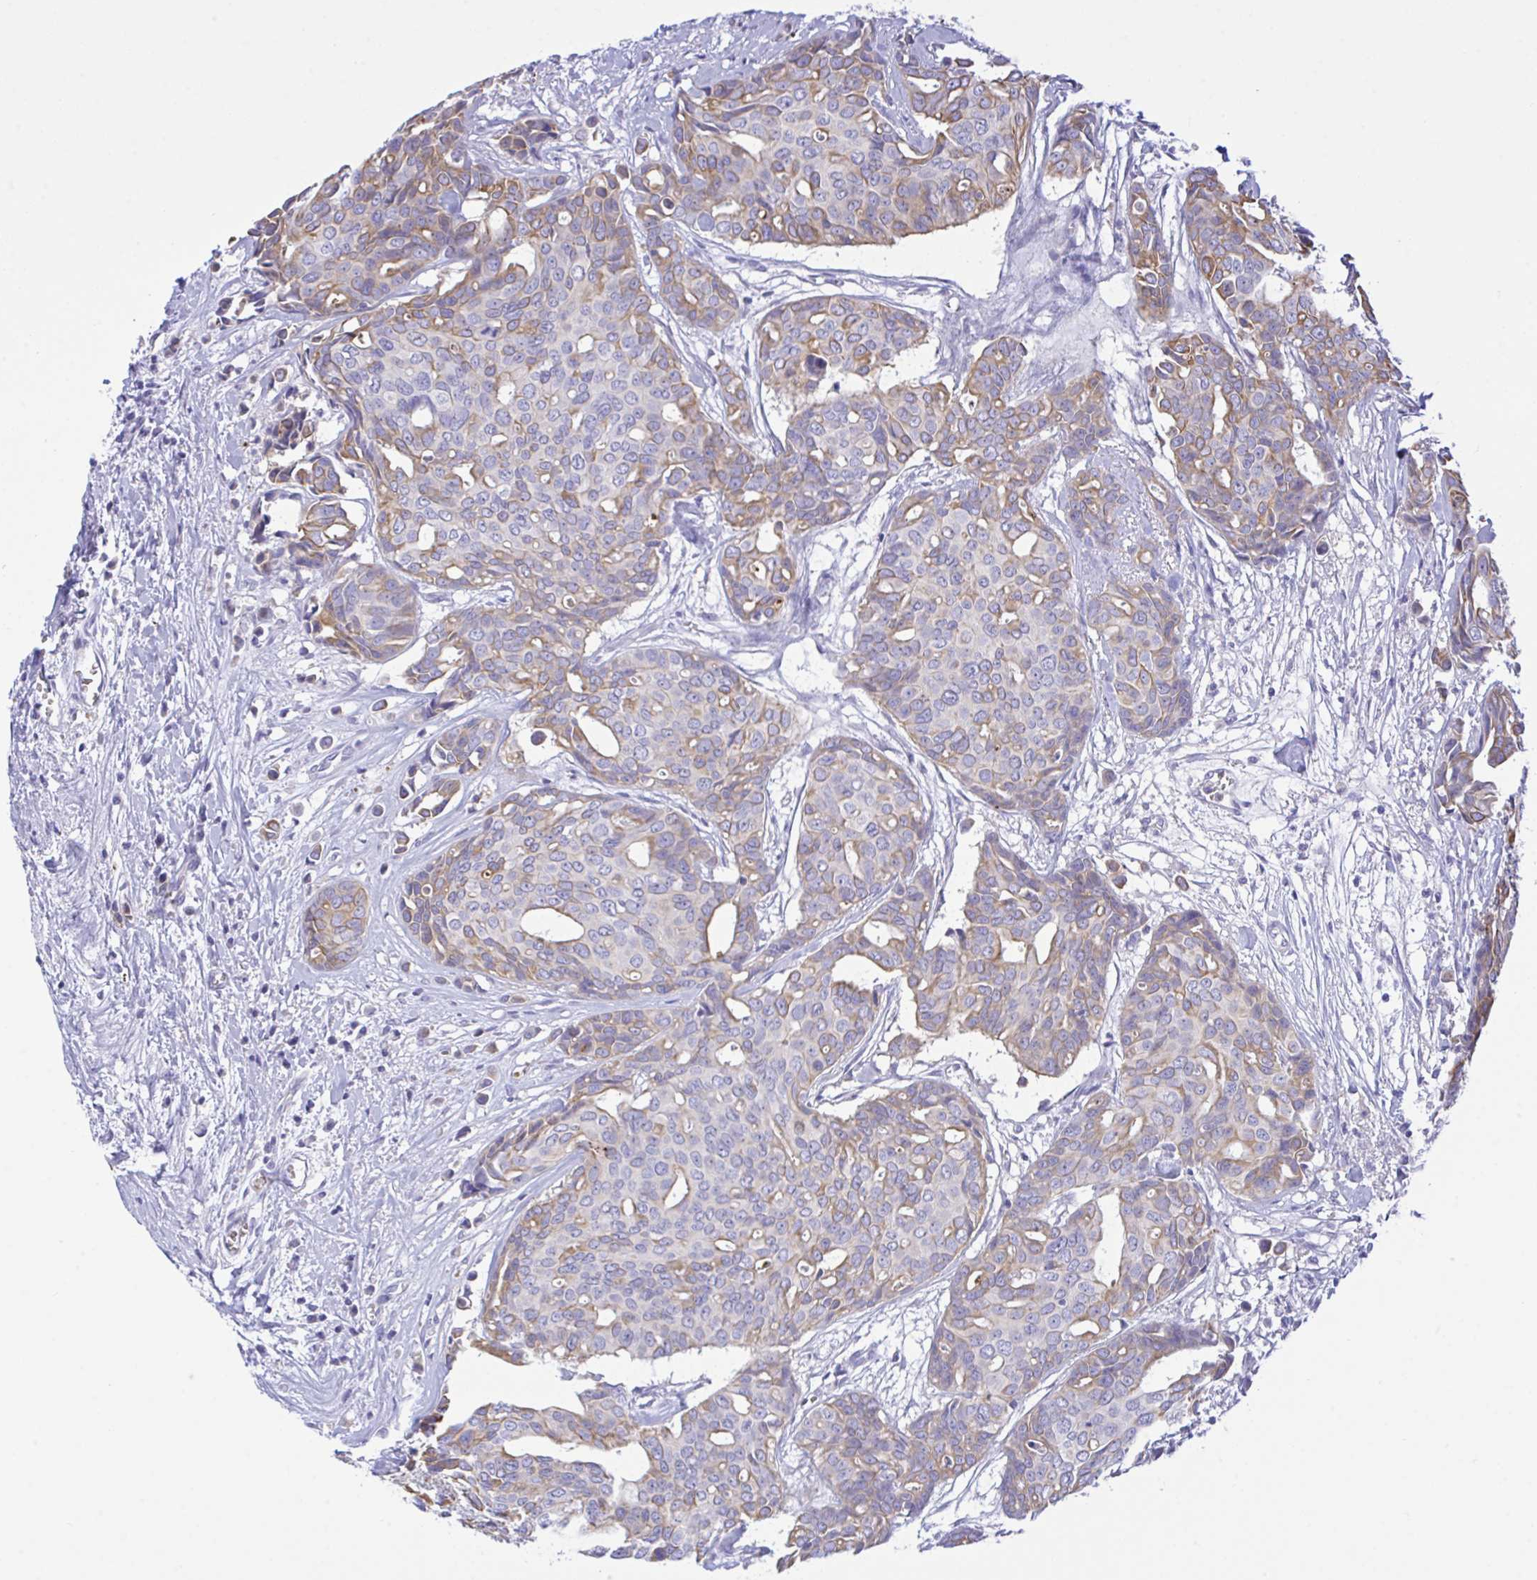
{"staining": {"intensity": "moderate", "quantity": "25%-75%", "location": "cytoplasmic/membranous"}, "tissue": "breast cancer", "cell_type": "Tumor cells", "image_type": "cancer", "snomed": [{"axis": "morphology", "description": "Duct carcinoma"}, {"axis": "topography", "description": "Breast"}], "caption": "Moderate cytoplasmic/membranous expression for a protein is seen in approximately 25%-75% of tumor cells of breast intraductal carcinoma using immunohistochemistry.", "gene": "ZNF221", "patient": {"sex": "female", "age": 54}}